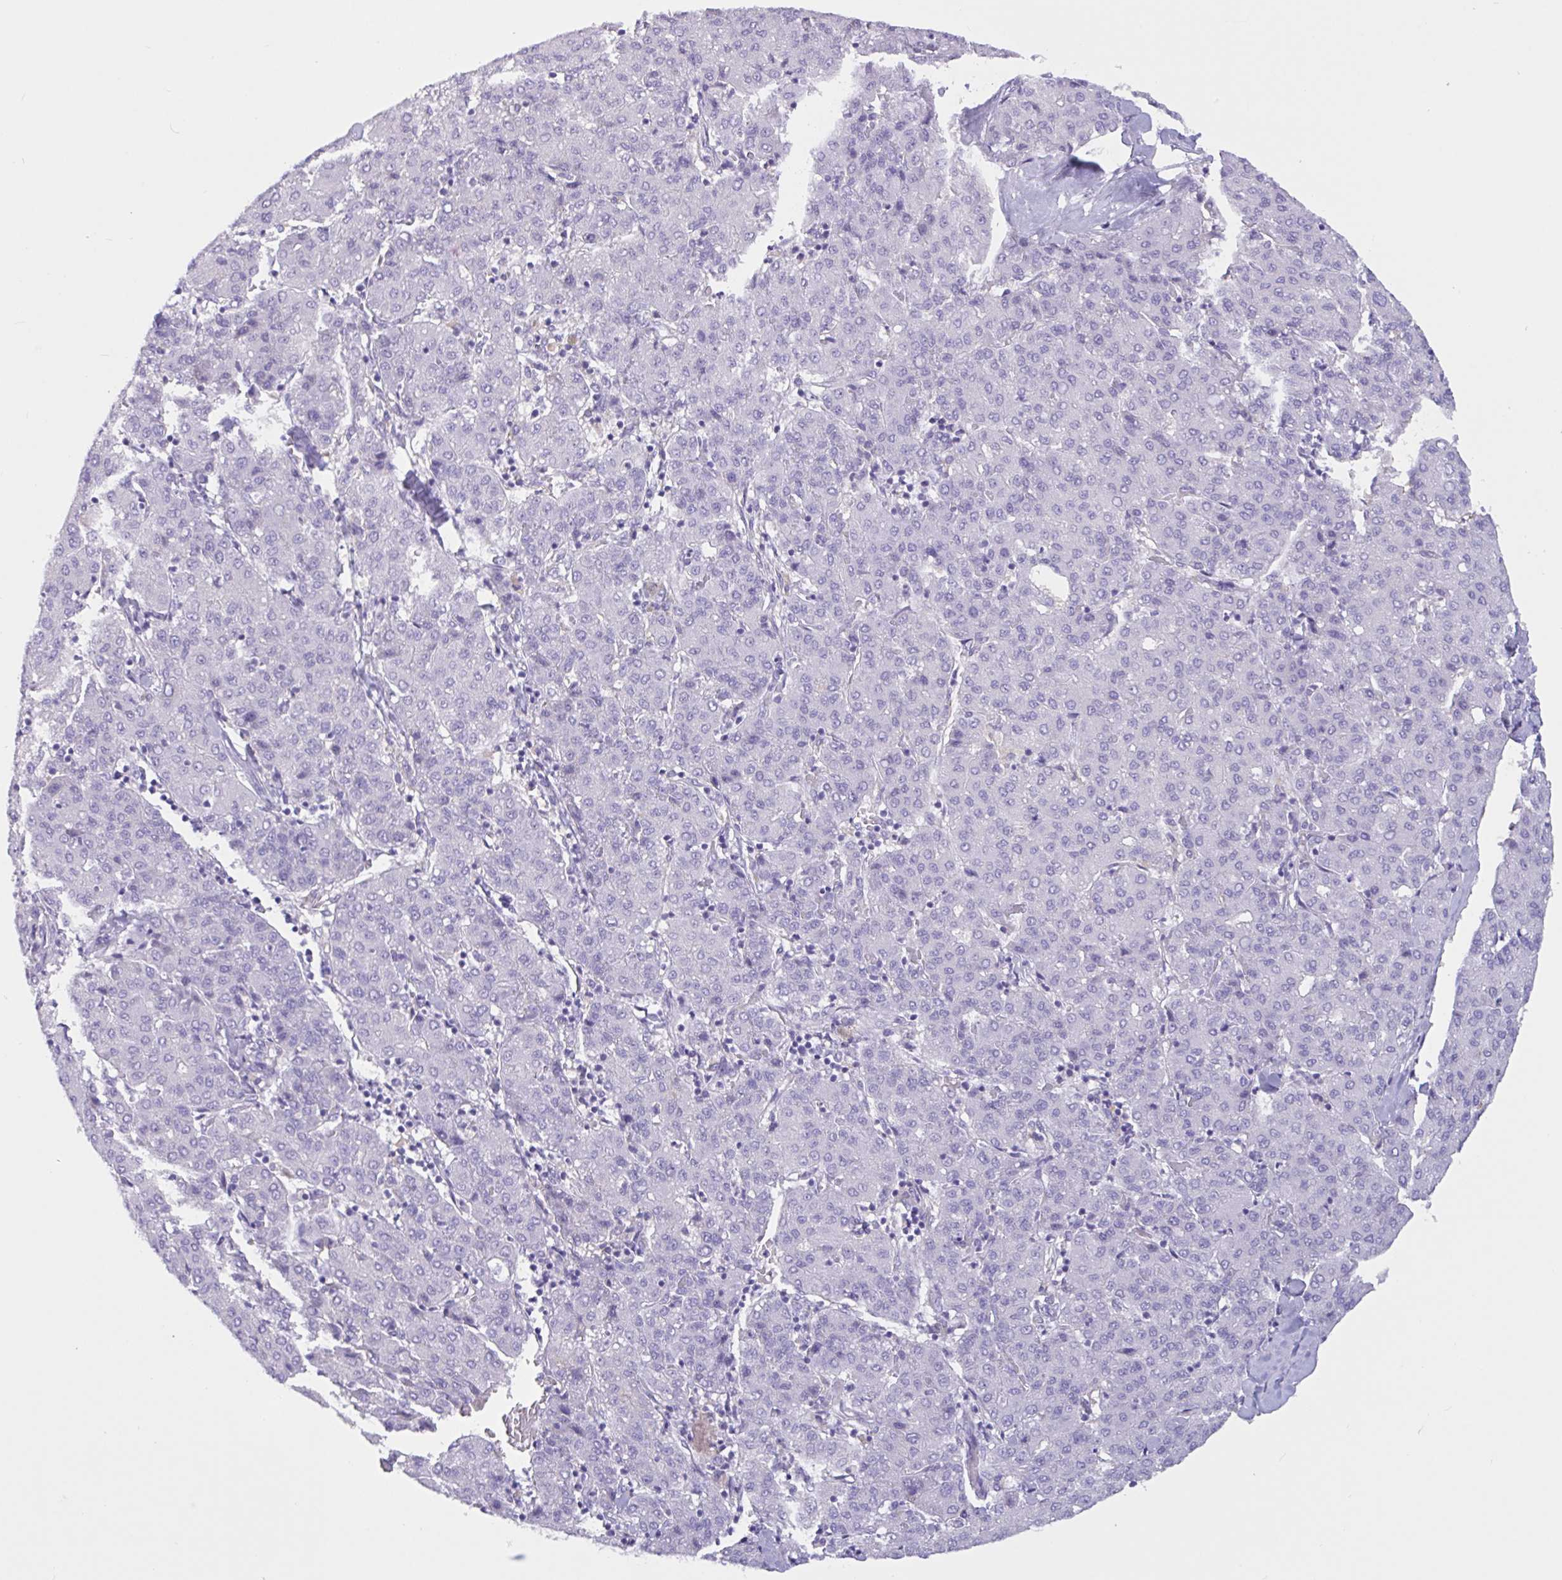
{"staining": {"intensity": "negative", "quantity": "none", "location": "none"}, "tissue": "liver cancer", "cell_type": "Tumor cells", "image_type": "cancer", "snomed": [{"axis": "morphology", "description": "Carcinoma, Hepatocellular, NOS"}, {"axis": "topography", "description": "Liver"}], "caption": "This is an IHC photomicrograph of liver cancer. There is no staining in tumor cells.", "gene": "RPL22L1", "patient": {"sex": "male", "age": 65}}